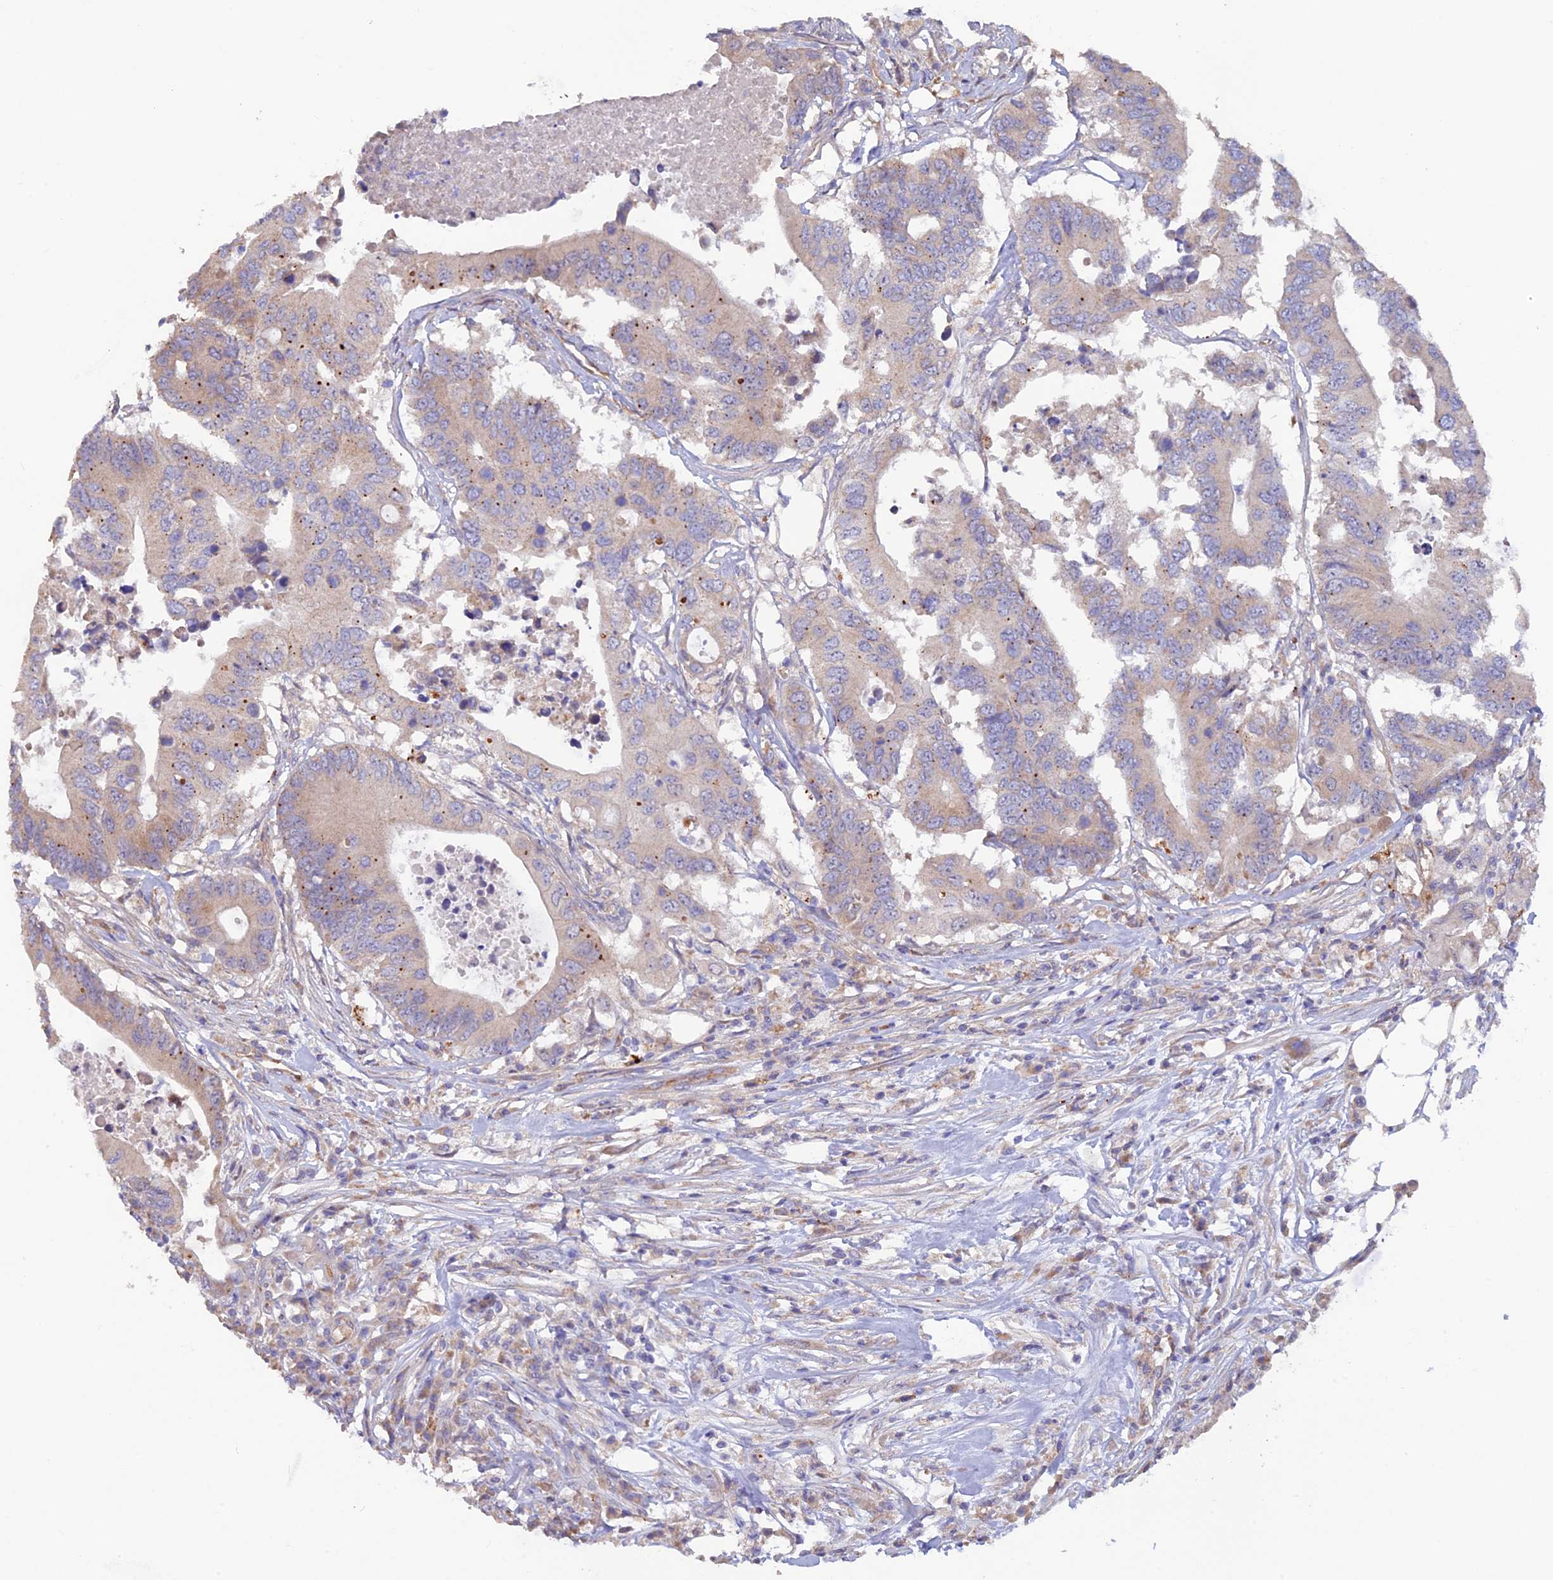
{"staining": {"intensity": "moderate", "quantity": "<25%", "location": "cytoplasmic/membranous"}, "tissue": "colorectal cancer", "cell_type": "Tumor cells", "image_type": "cancer", "snomed": [{"axis": "morphology", "description": "Adenocarcinoma, NOS"}, {"axis": "topography", "description": "Colon"}], "caption": "Immunohistochemistry of colorectal cancer reveals low levels of moderate cytoplasmic/membranous positivity in about <25% of tumor cells.", "gene": "DUS3L", "patient": {"sex": "male", "age": 71}}